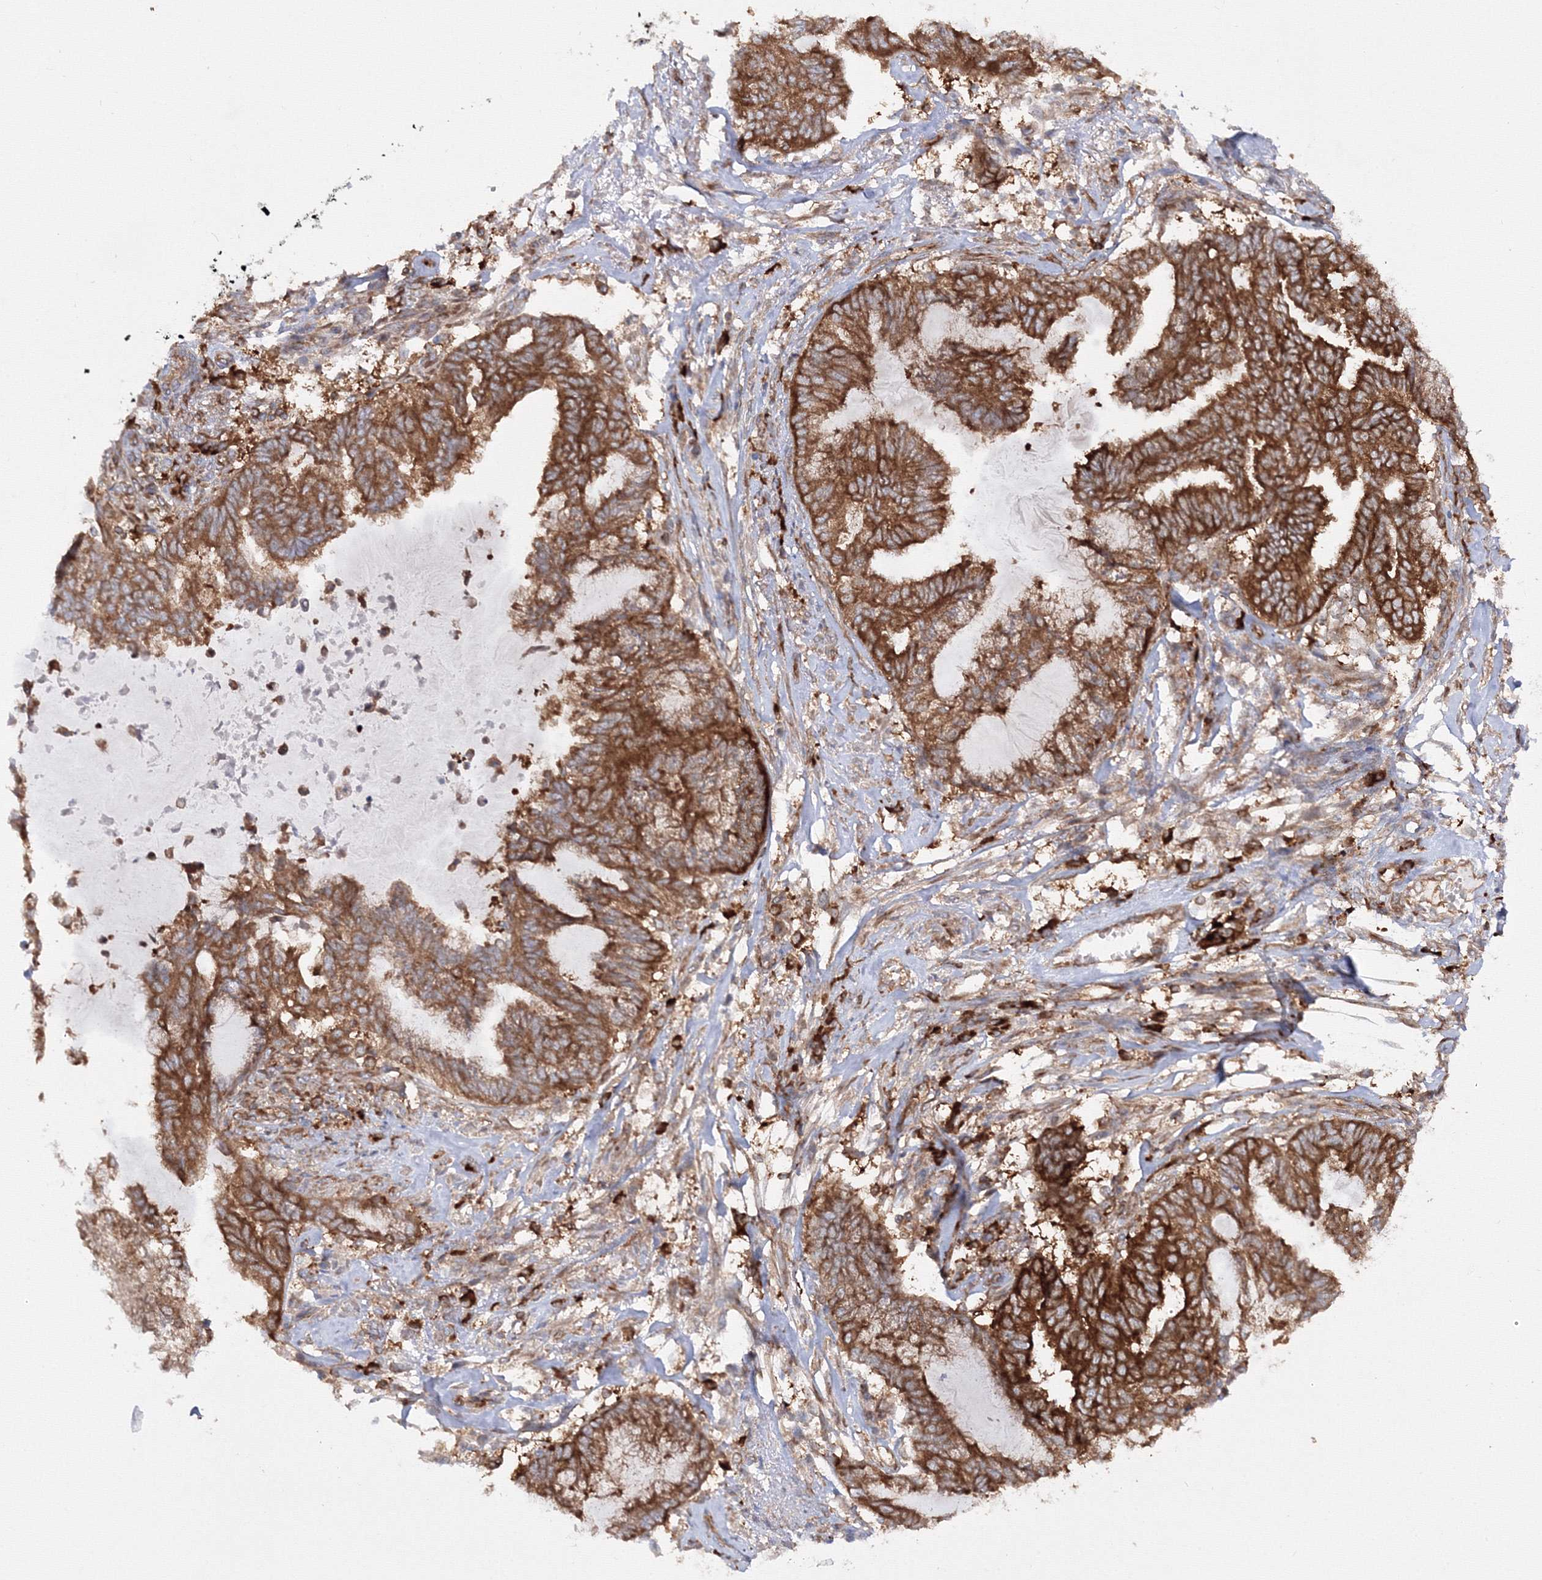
{"staining": {"intensity": "strong", "quantity": ">75%", "location": "cytoplasmic/membranous"}, "tissue": "endometrial cancer", "cell_type": "Tumor cells", "image_type": "cancer", "snomed": [{"axis": "morphology", "description": "Adenocarcinoma, NOS"}, {"axis": "topography", "description": "Endometrium"}], "caption": "DAB immunohistochemical staining of adenocarcinoma (endometrial) demonstrates strong cytoplasmic/membranous protein expression in approximately >75% of tumor cells.", "gene": "HARS1", "patient": {"sex": "female", "age": 86}}